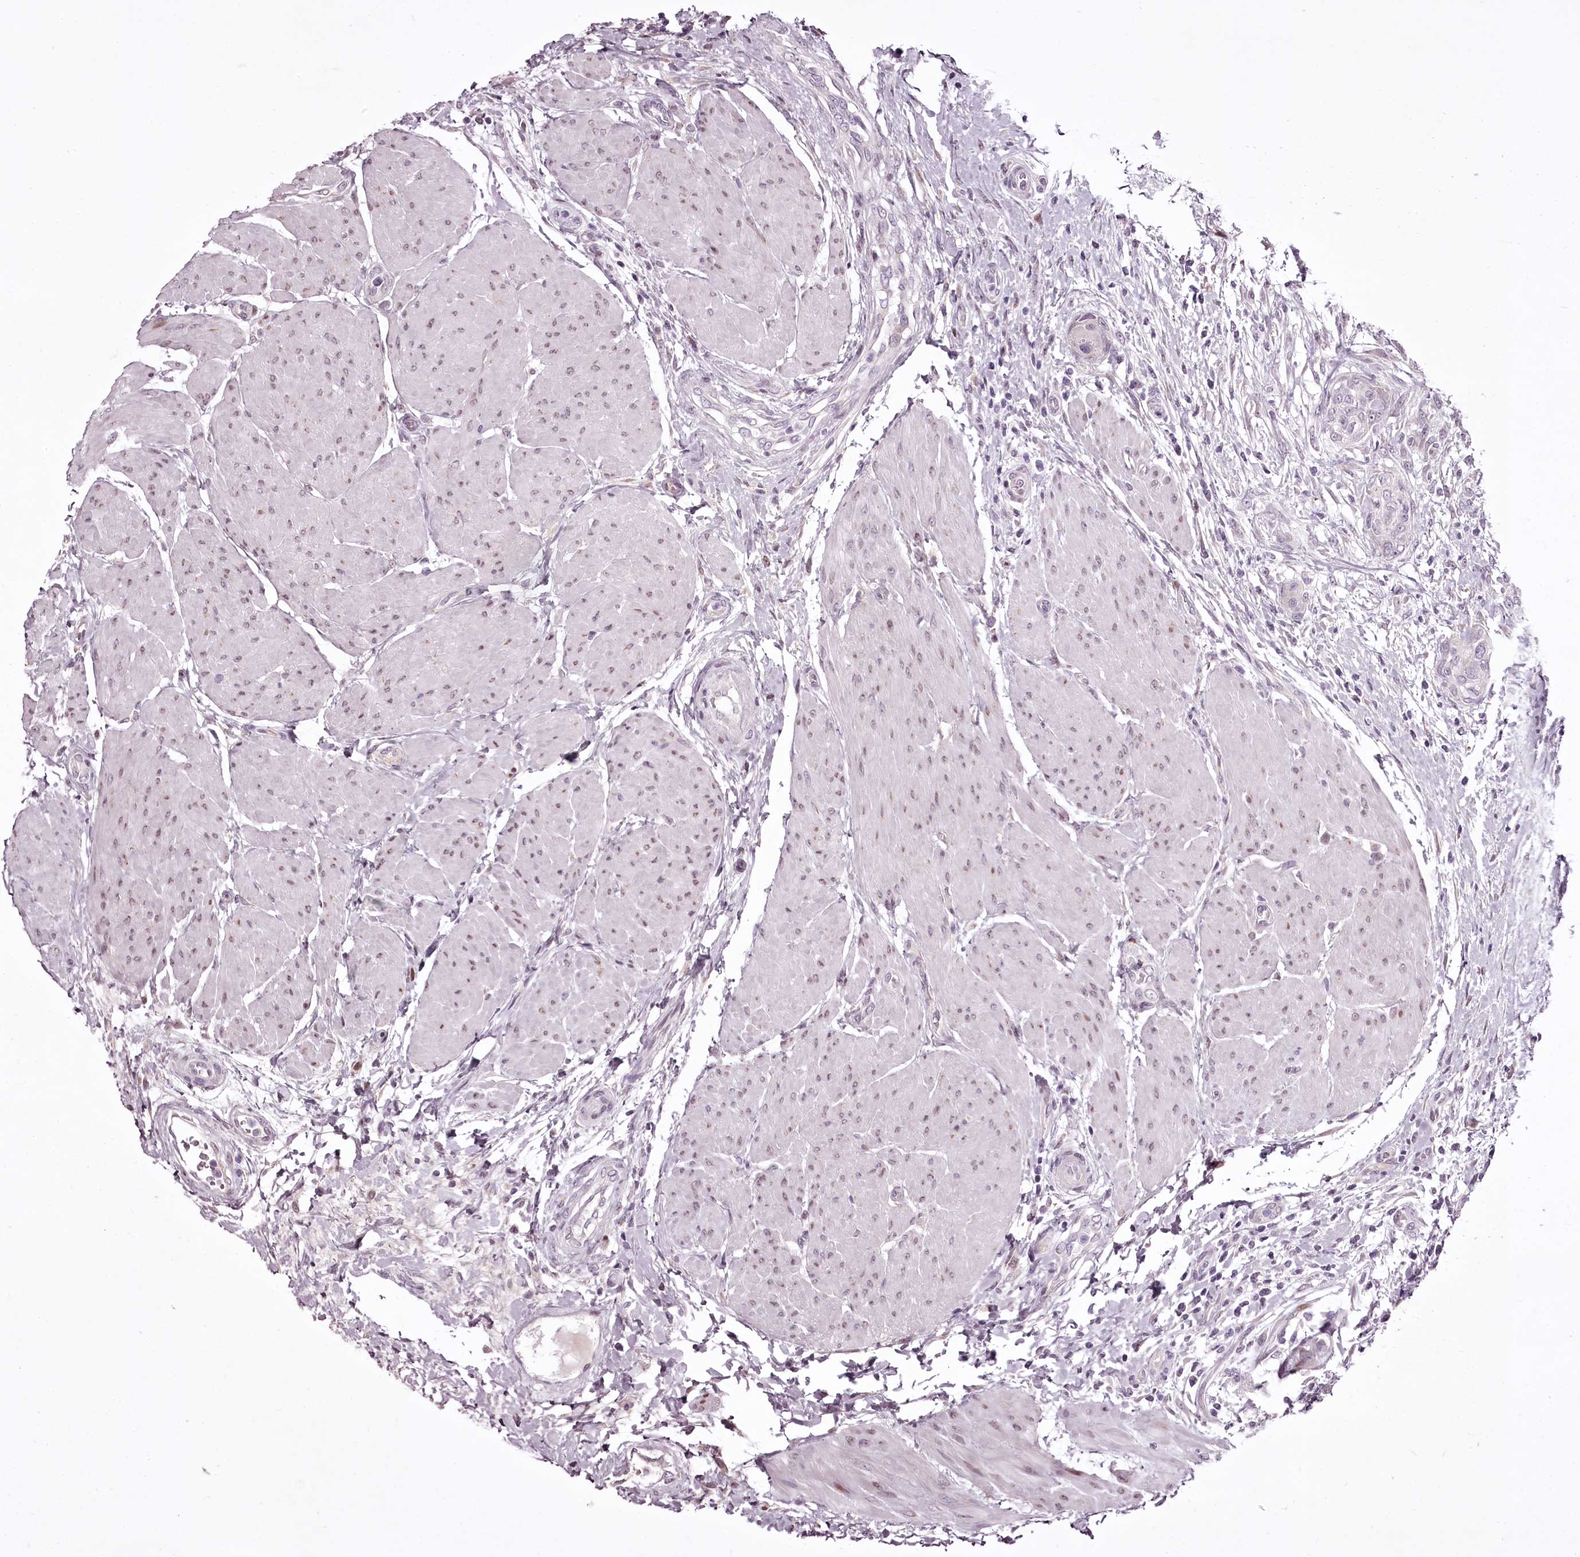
{"staining": {"intensity": "negative", "quantity": "none", "location": "none"}, "tissue": "urothelial cancer", "cell_type": "Tumor cells", "image_type": "cancer", "snomed": [{"axis": "morphology", "description": "Normal tissue, NOS"}, {"axis": "morphology", "description": "Urothelial carcinoma, NOS"}, {"axis": "topography", "description": "Urinary bladder"}, {"axis": "topography", "description": "Peripheral nerve tissue"}], "caption": "A high-resolution histopathology image shows immunohistochemistry staining of urothelial cancer, which demonstrates no significant positivity in tumor cells.", "gene": "C1orf56", "patient": {"sex": "male", "age": 35}}